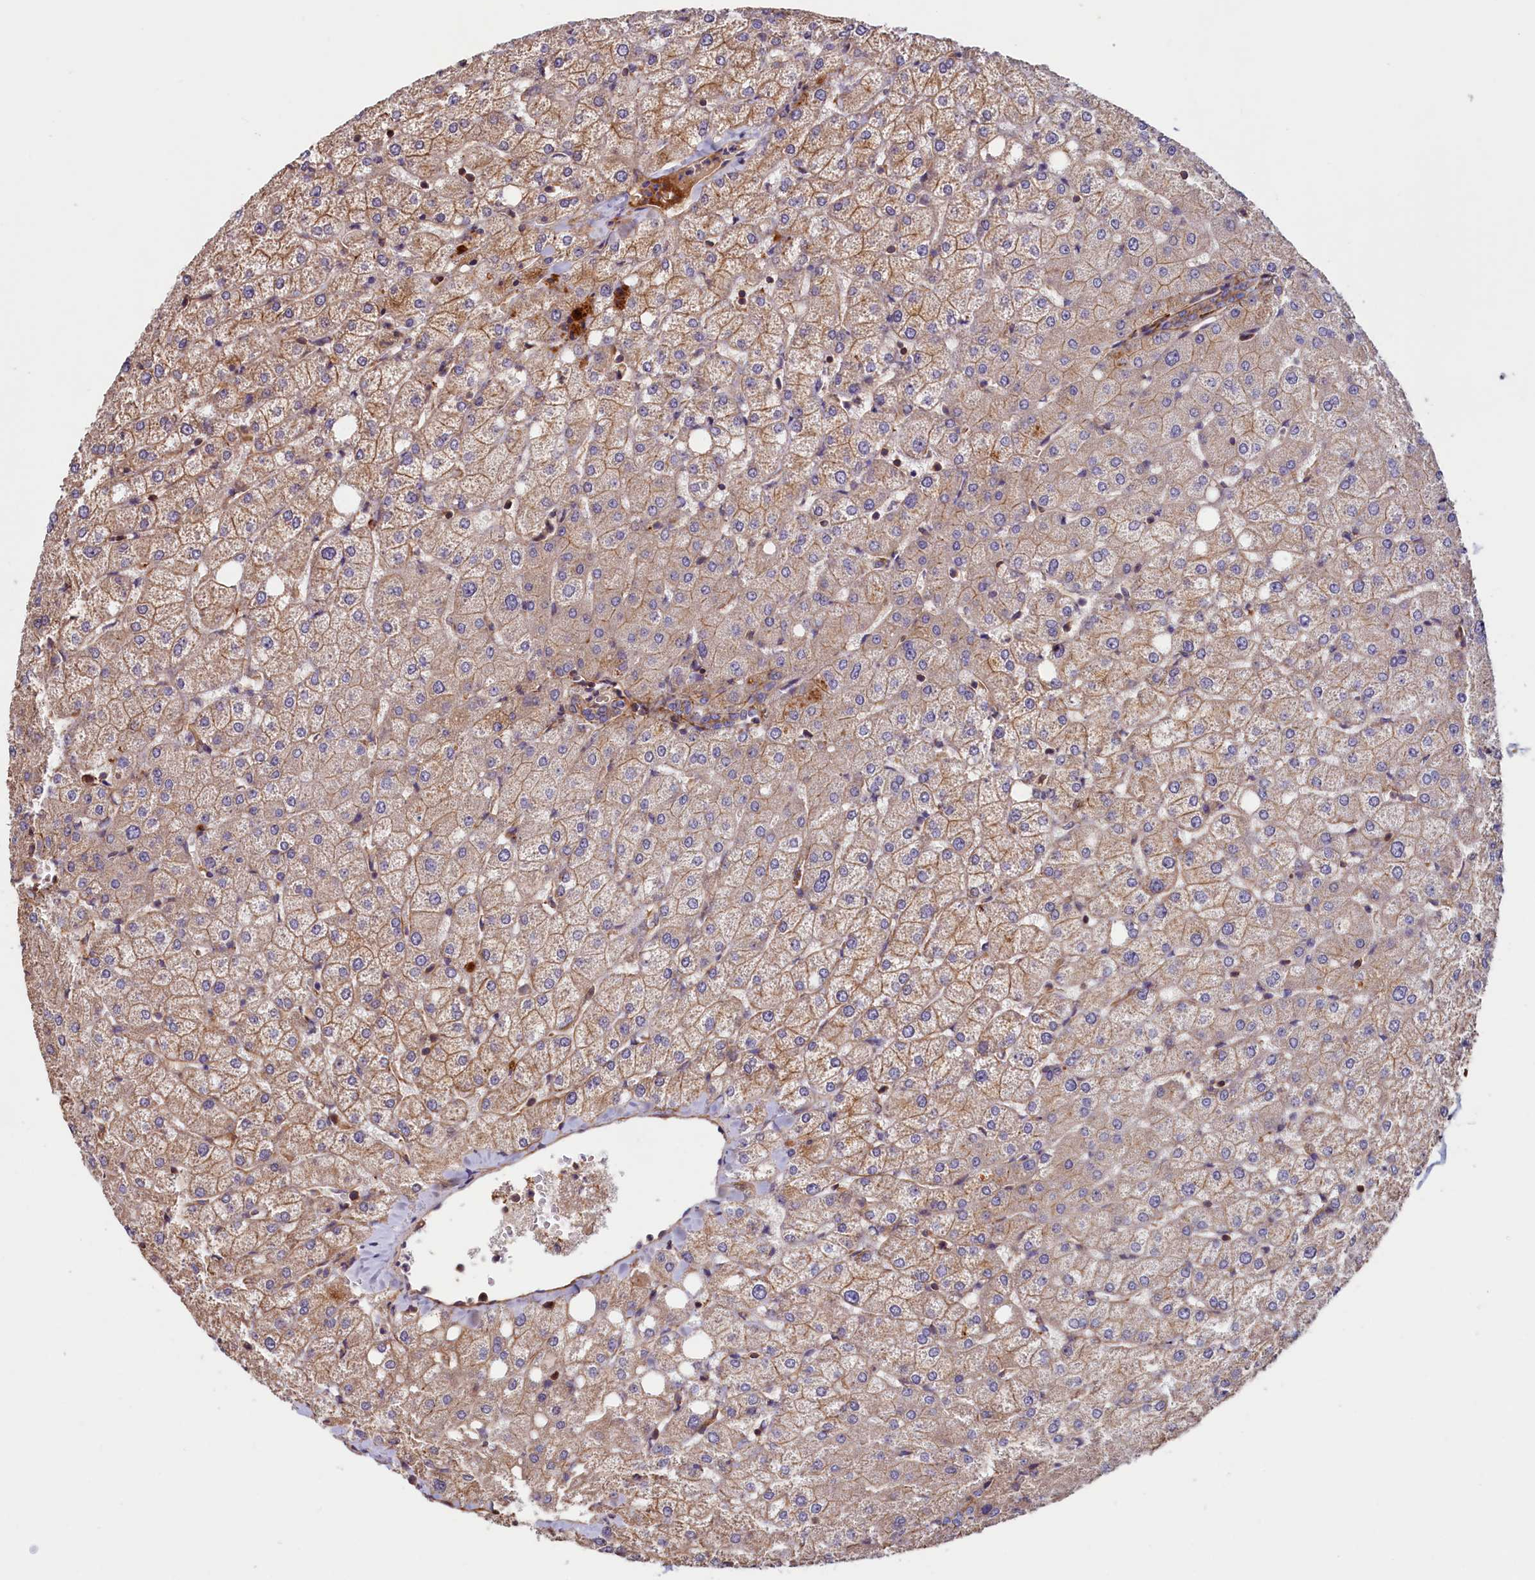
{"staining": {"intensity": "weak", "quantity": ">75%", "location": "cytoplasmic/membranous"}, "tissue": "liver", "cell_type": "Cholangiocytes", "image_type": "normal", "snomed": [{"axis": "morphology", "description": "Normal tissue, NOS"}, {"axis": "topography", "description": "Liver"}], "caption": "IHC staining of unremarkable liver, which reveals low levels of weak cytoplasmic/membranous staining in approximately >75% of cholangiocytes indicating weak cytoplasmic/membranous protein expression. The staining was performed using DAB (3,3'-diaminobenzidine) (brown) for protein detection and nuclei were counterstained in hematoxylin (blue).", "gene": "DUOXA1", "patient": {"sex": "female", "age": 54}}